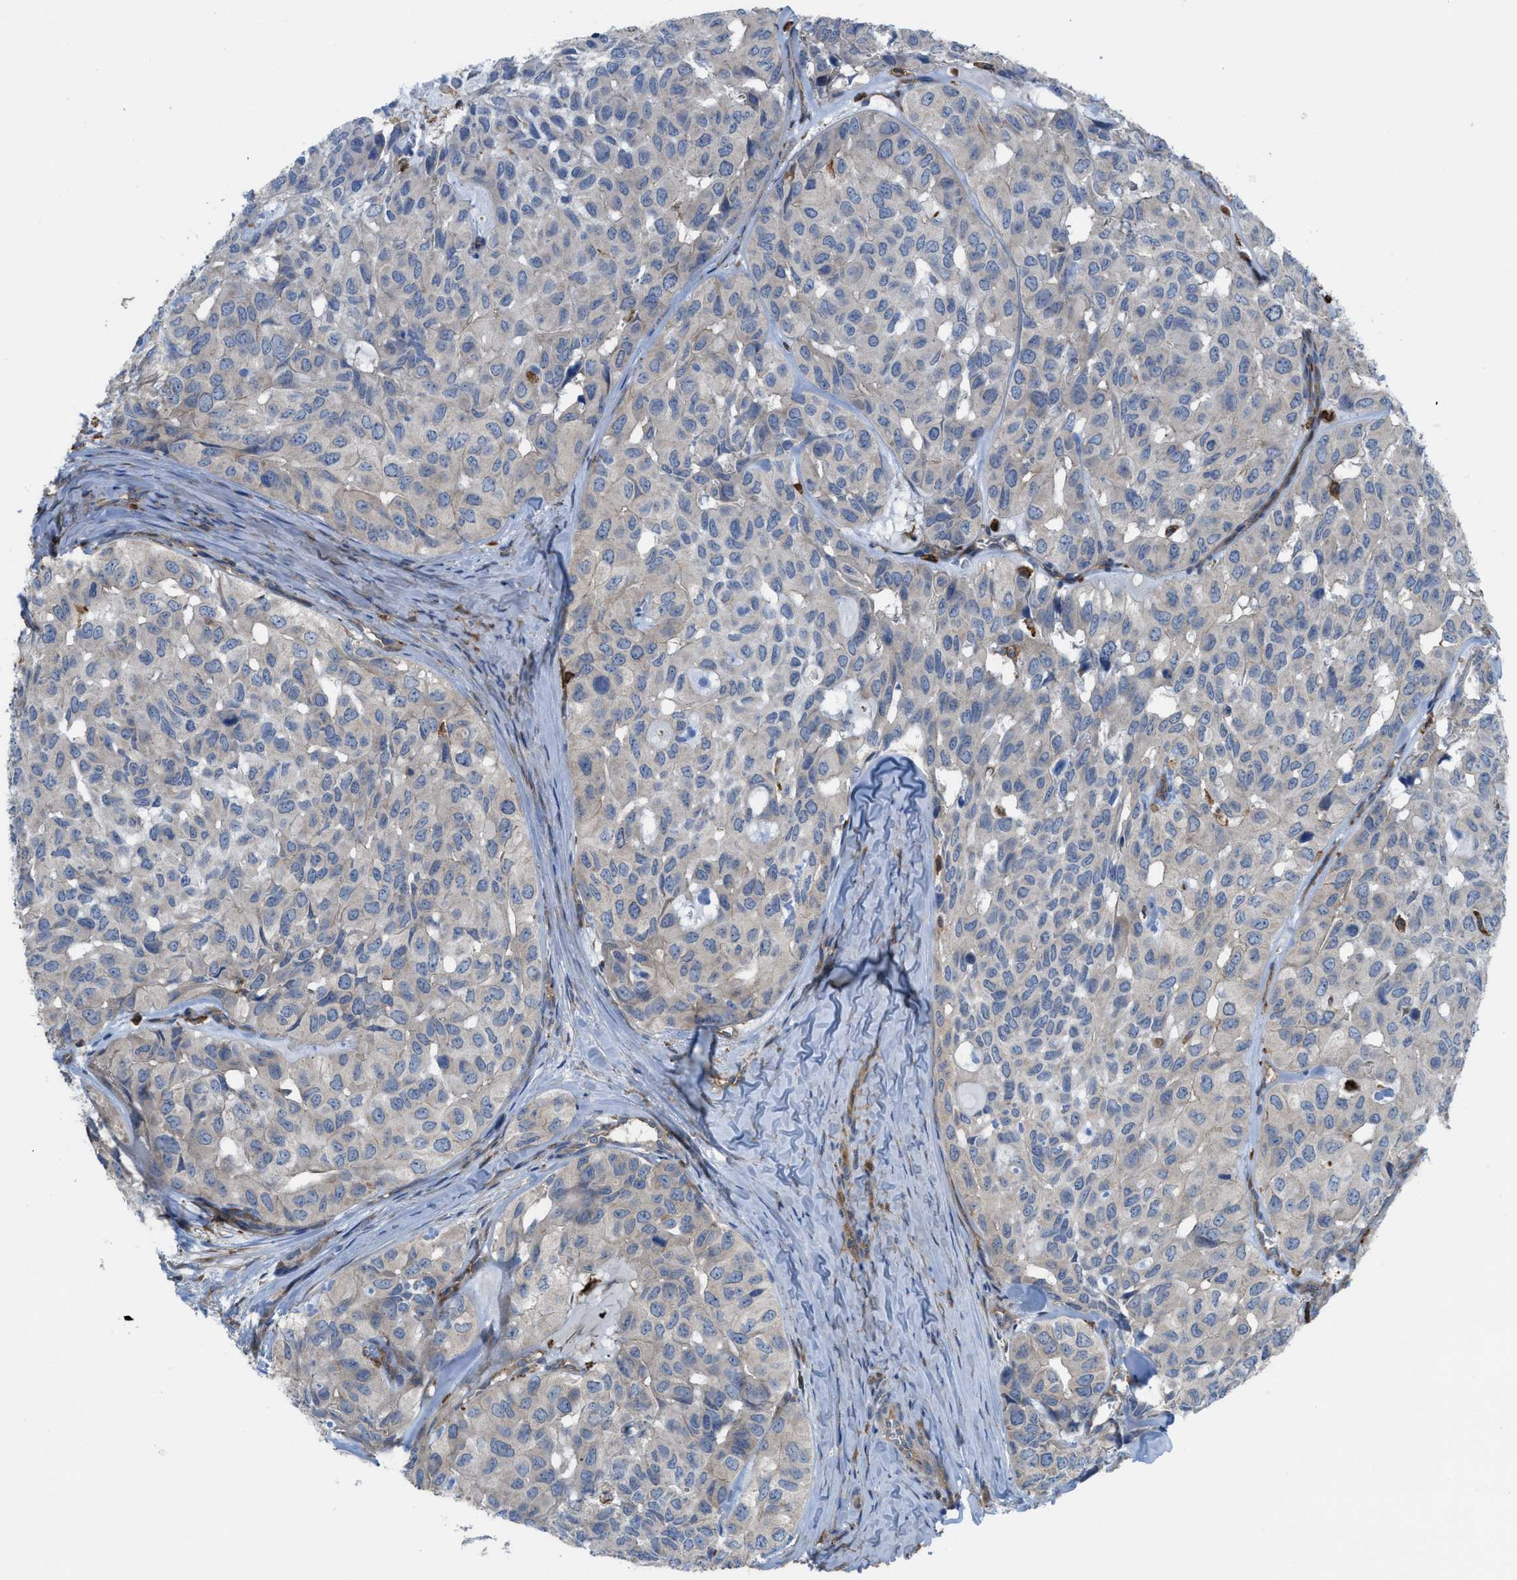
{"staining": {"intensity": "negative", "quantity": "none", "location": "none"}, "tissue": "head and neck cancer", "cell_type": "Tumor cells", "image_type": "cancer", "snomed": [{"axis": "morphology", "description": "Adenocarcinoma, NOS"}, {"axis": "topography", "description": "Salivary gland, NOS"}, {"axis": "topography", "description": "Head-Neck"}], "caption": "High magnification brightfield microscopy of head and neck cancer stained with DAB (brown) and counterstained with hematoxylin (blue): tumor cells show no significant staining.", "gene": "EGFR", "patient": {"sex": "female", "age": 76}}